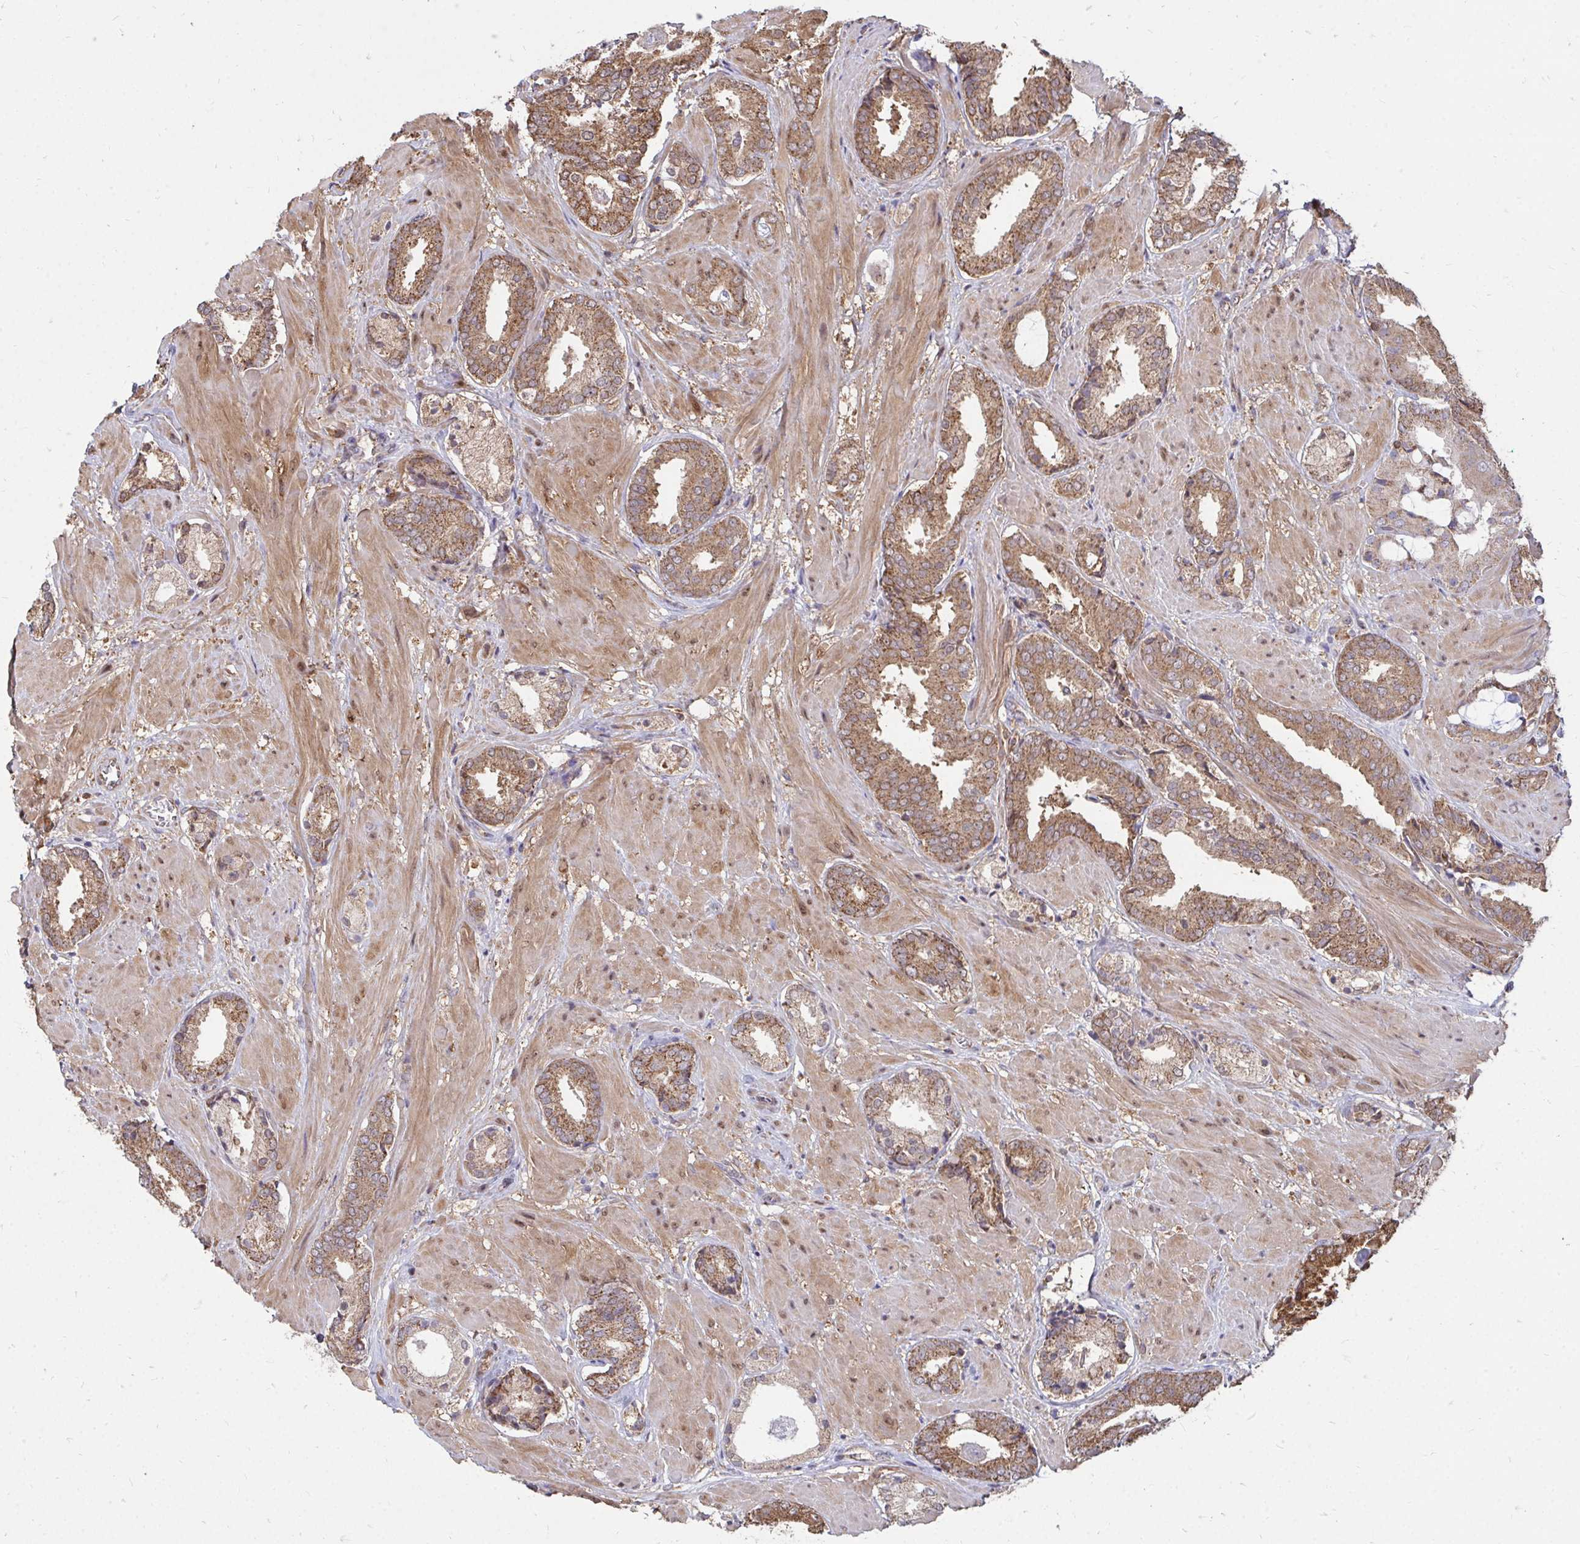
{"staining": {"intensity": "moderate", "quantity": ">75%", "location": "cytoplasmic/membranous"}, "tissue": "prostate cancer", "cell_type": "Tumor cells", "image_type": "cancer", "snomed": [{"axis": "morphology", "description": "Adenocarcinoma, High grade"}, {"axis": "topography", "description": "Prostate"}], "caption": "Protein expression analysis of prostate cancer demonstrates moderate cytoplasmic/membranous staining in approximately >75% of tumor cells. The staining is performed using DAB (3,3'-diaminobenzidine) brown chromogen to label protein expression. The nuclei are counter-stained blue using hematoxylin.", "gene": "DNAJA2", "patient": {"sex": "male", "age": 56}}